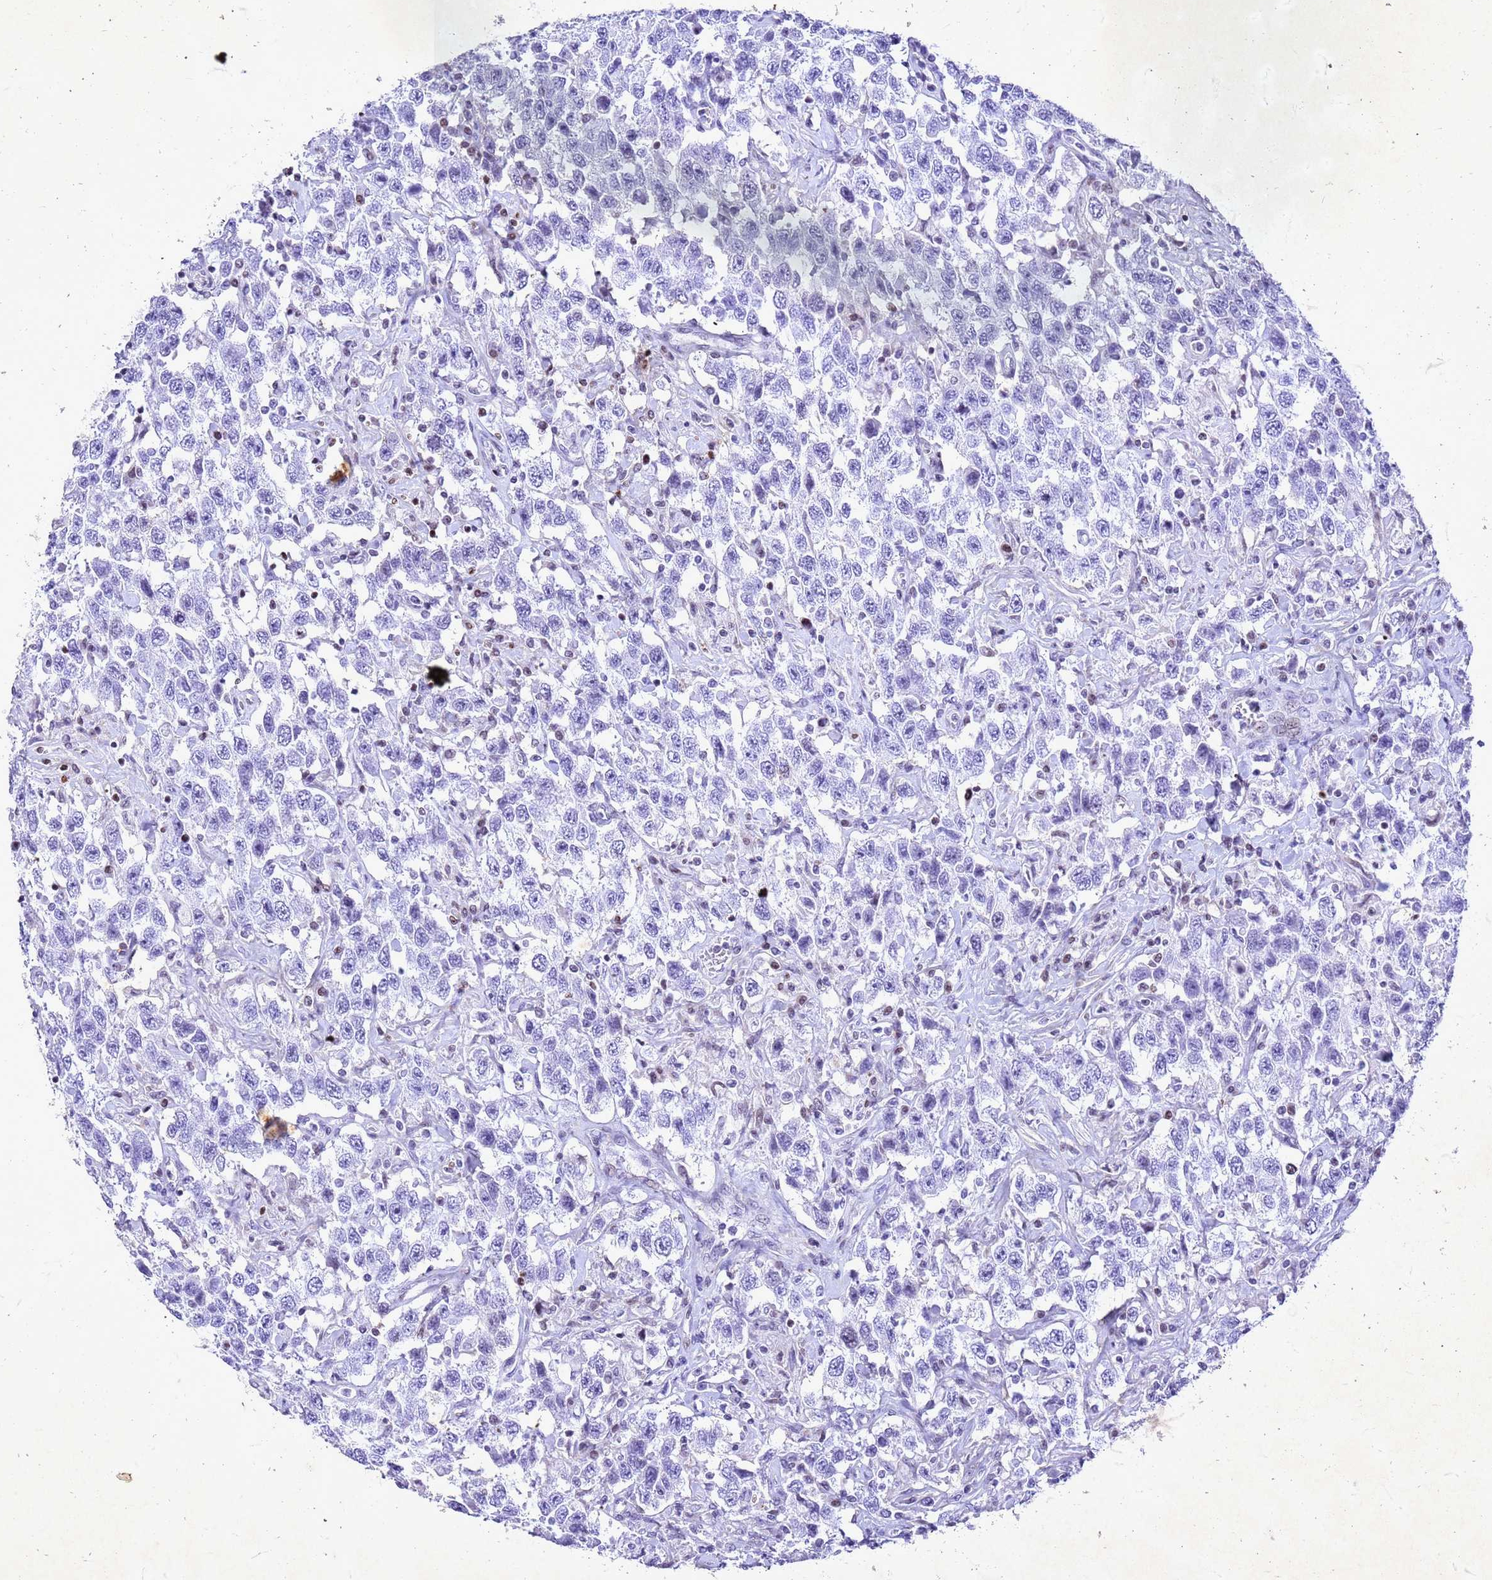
{"staining": {"intensity": "negative", "quantity": "none", "location": "none"}, "tissue": "testis cancer", "cell_type": "Tumor cells", "image_type": "cancer", "snomed": [{"axis": "morphology", "description": "Seminoma, NOS"}, {"axis": "topography", "description": "Testis"}], "caption": "The histopathology image shows no staining of tumor cells in seminoma (testis).", "gene": "COPS9", "patient": {"sex": "male", "age": 41}}